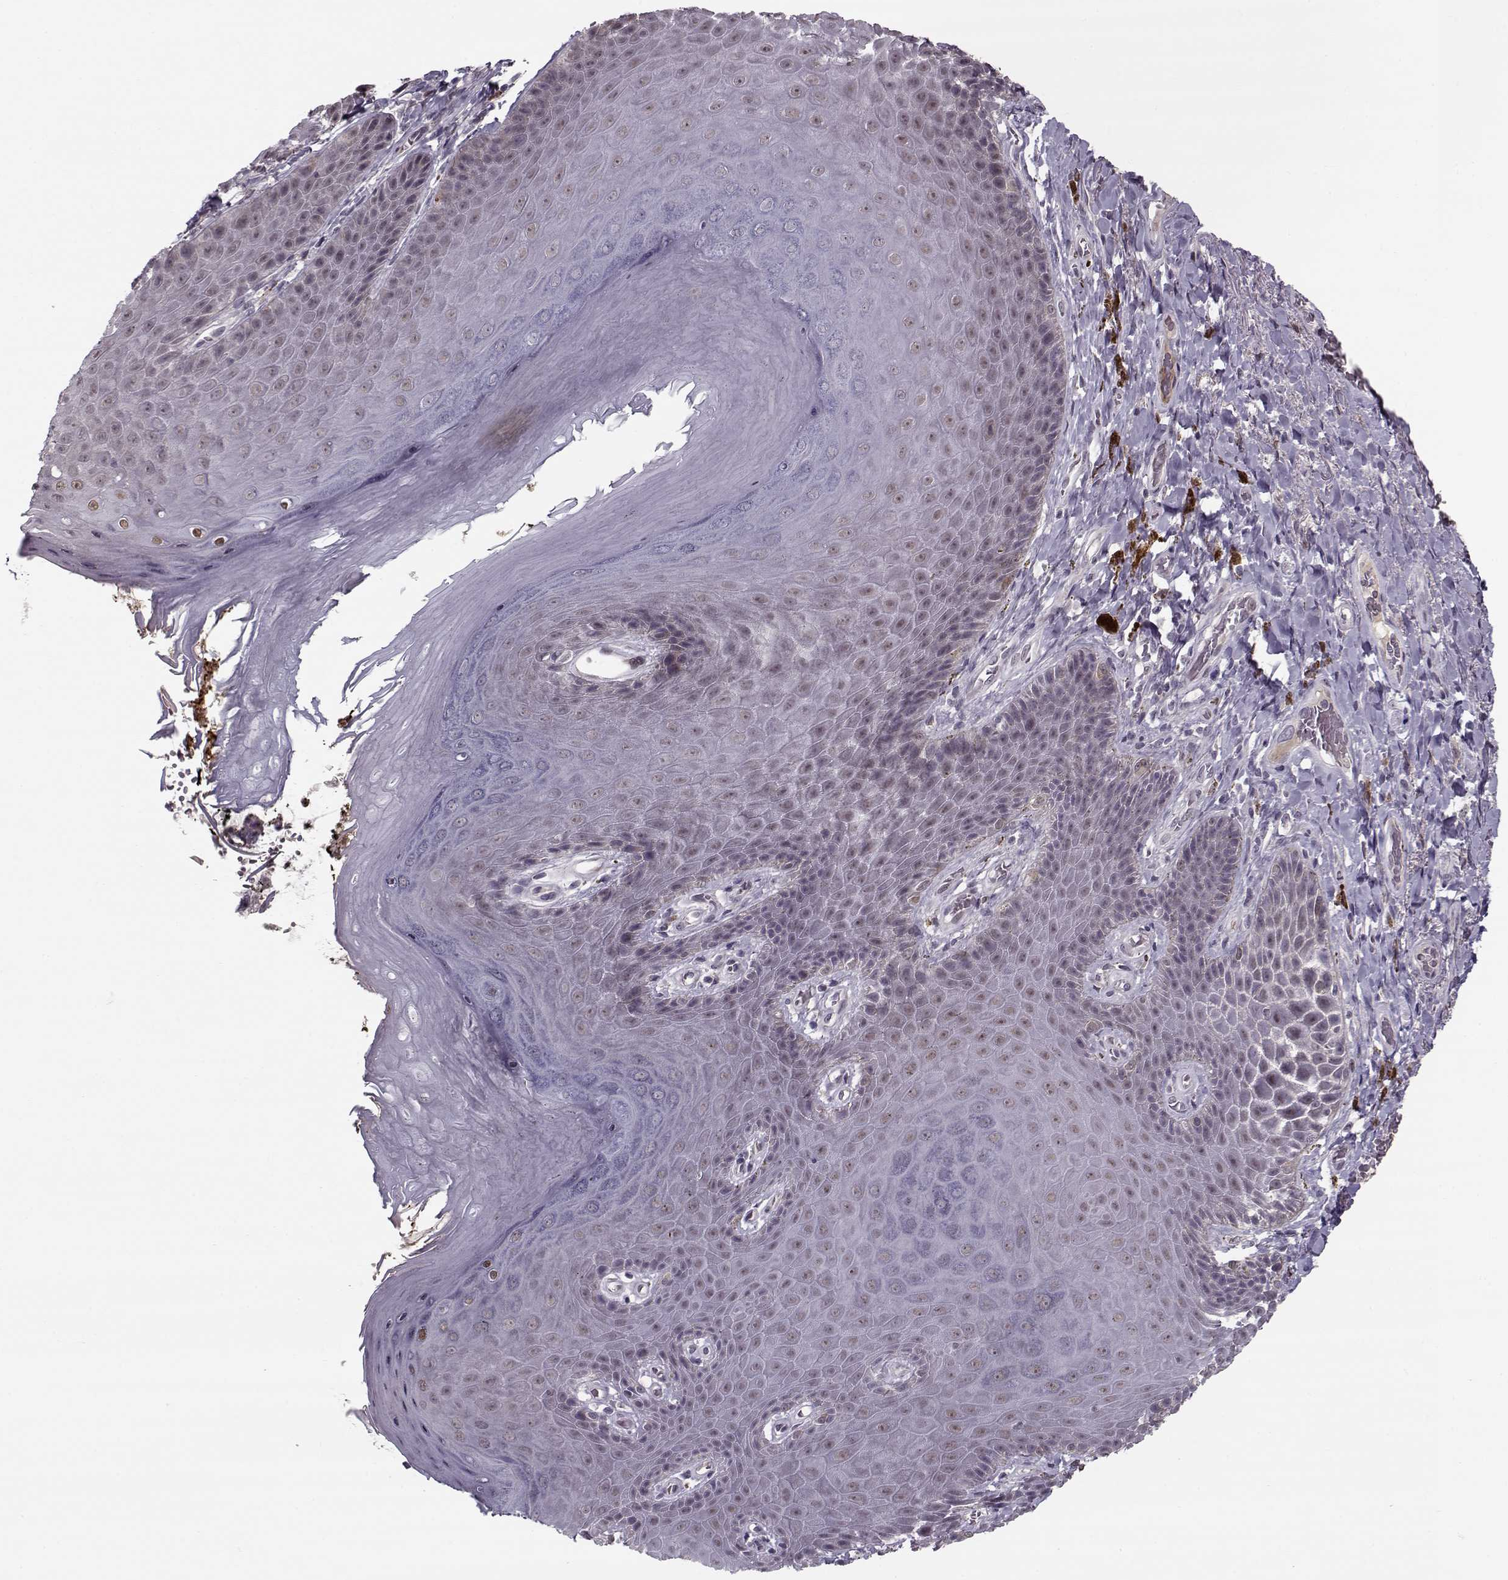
{"staining": {"intensity": "negative", "quantity": "none", "location": "none"}, "tissue": "skin", "cell_type": "Epidermal cells", "image_type": "normal", "snomed": [{"axis": "morphology", "description": "Normal tissue, NOS"}, {"axis": "topography", "description": "Skeletal muscle"}, {"axis": "topography", "description": "Anal"}, {"axis": "topography", "description": "Peripheral nerve tissue"}], "caption": "Epidermal cells show no significant positivity in normal skin.", "gene": "DNAI3", "patient": {"sex": "male", "age": 53}}